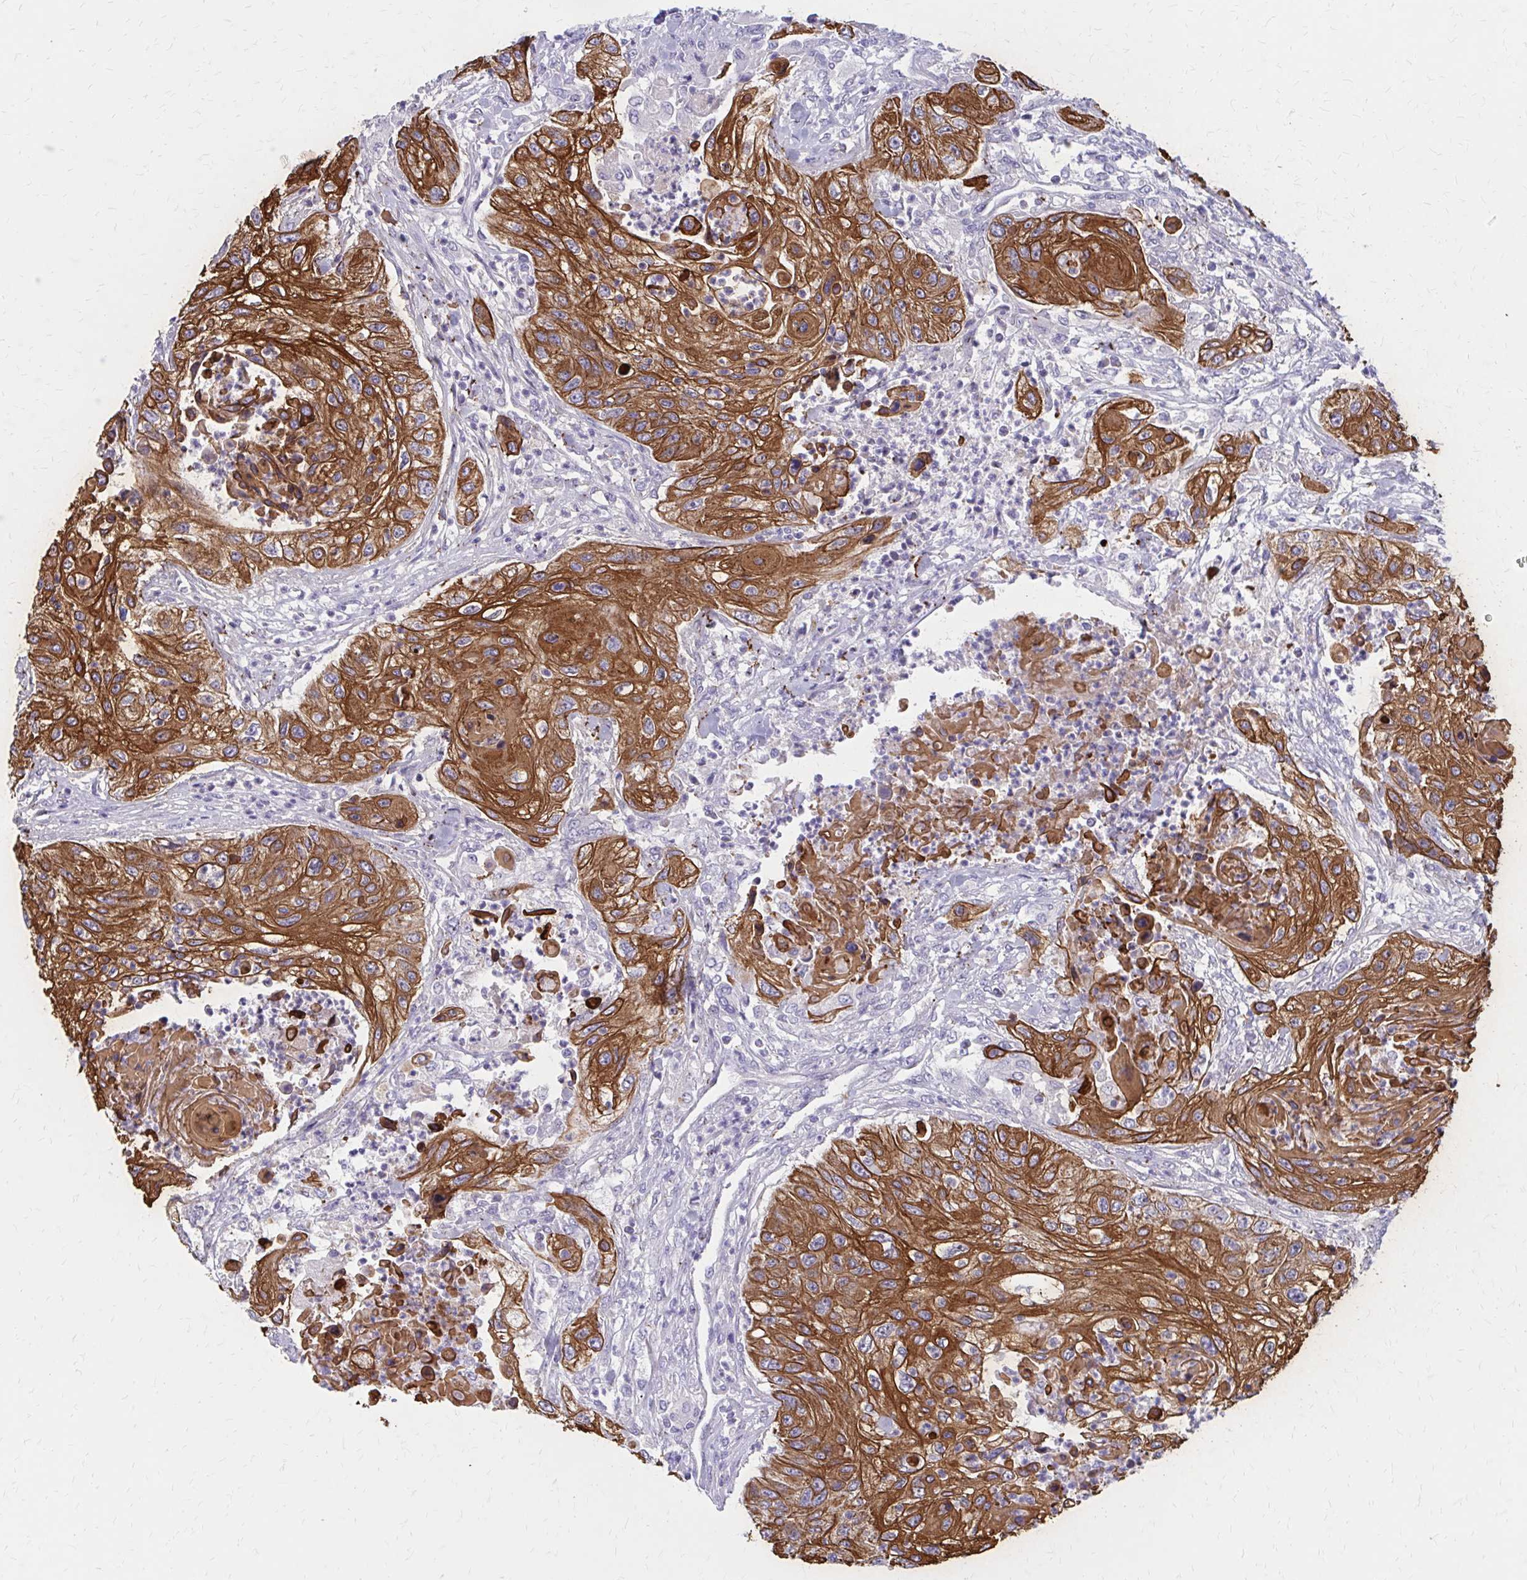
{"staining": {"intensity": "strong", "quantity": ">75%", "location": "cytoplasmic/membranous"}, "tissue": "urothelial cancer", "cell_type": "Tumor cells", "image_type": "cancer", "snomed": [{"axis": "morphology", "description": "Urothelial carcinoma, High grade"}, {"axis": "topography", "description": "Urinary bladder"}], "caption": "DAB immunohistochemical staining of urothelial carcinoma (high-grade) demonstrates strong cytoplasmic/membranous protein positivity in about >75% of tumor cells.", "gene": "GLYATL2", "patient": {"sex": "female", "age": 60}}